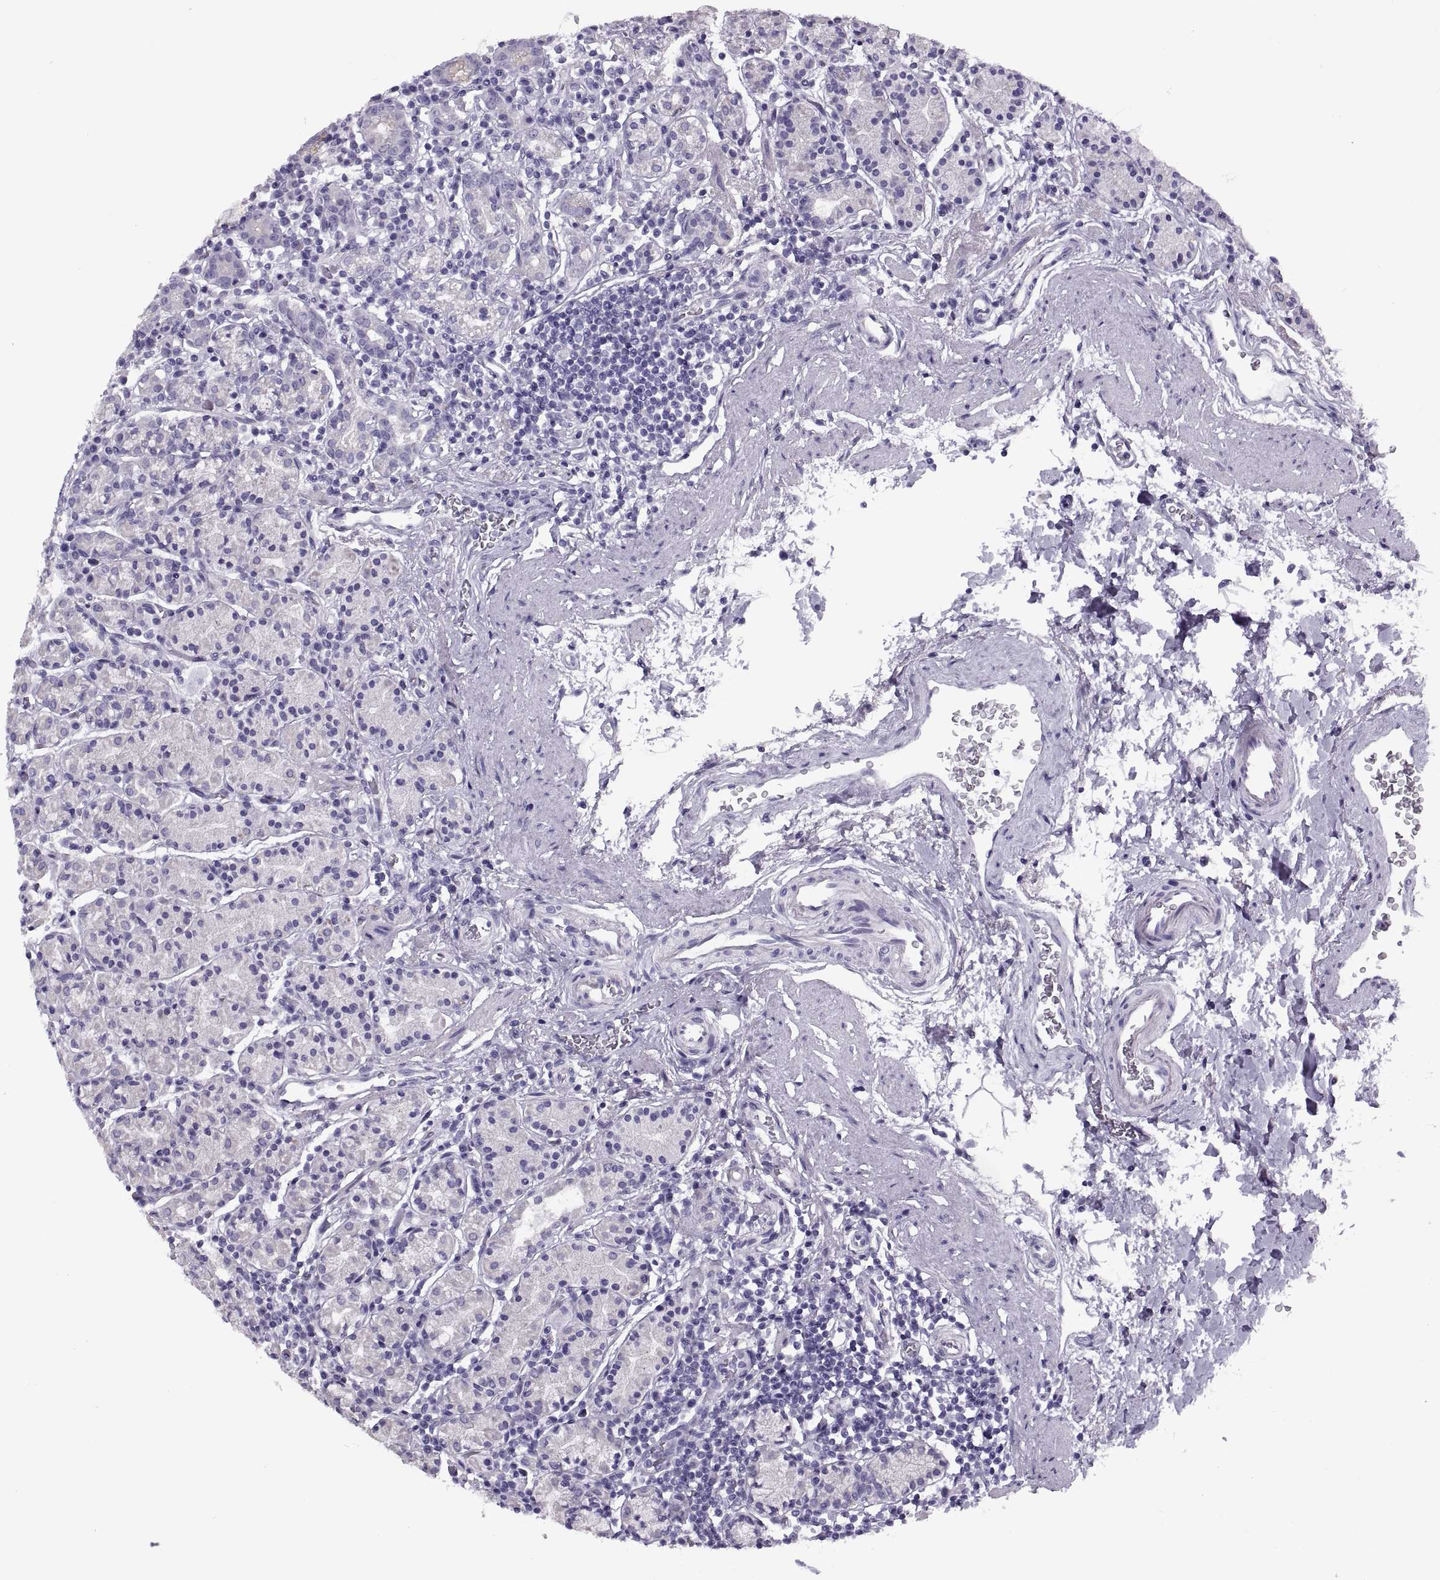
{"staining": {"intensity": "negative", "quantity": "none", "location": "none"}, "tissue": "stomach", "cell_type": "Glandular cells", "image_type": "normal", "snomed": [{"axis": "morphology", "description": "Normal tissue, NOS"}, {"axis": "topography", "description": "Stomach, upper"}, {"axis": "topography", "description": "Stomach"}], "caption": "DAB immunohistochemical staining of benign stomach reveals no significant expression in glandular cells.", "gene": "RLBP1", "patient": {"sex": "male", "age": 62}}